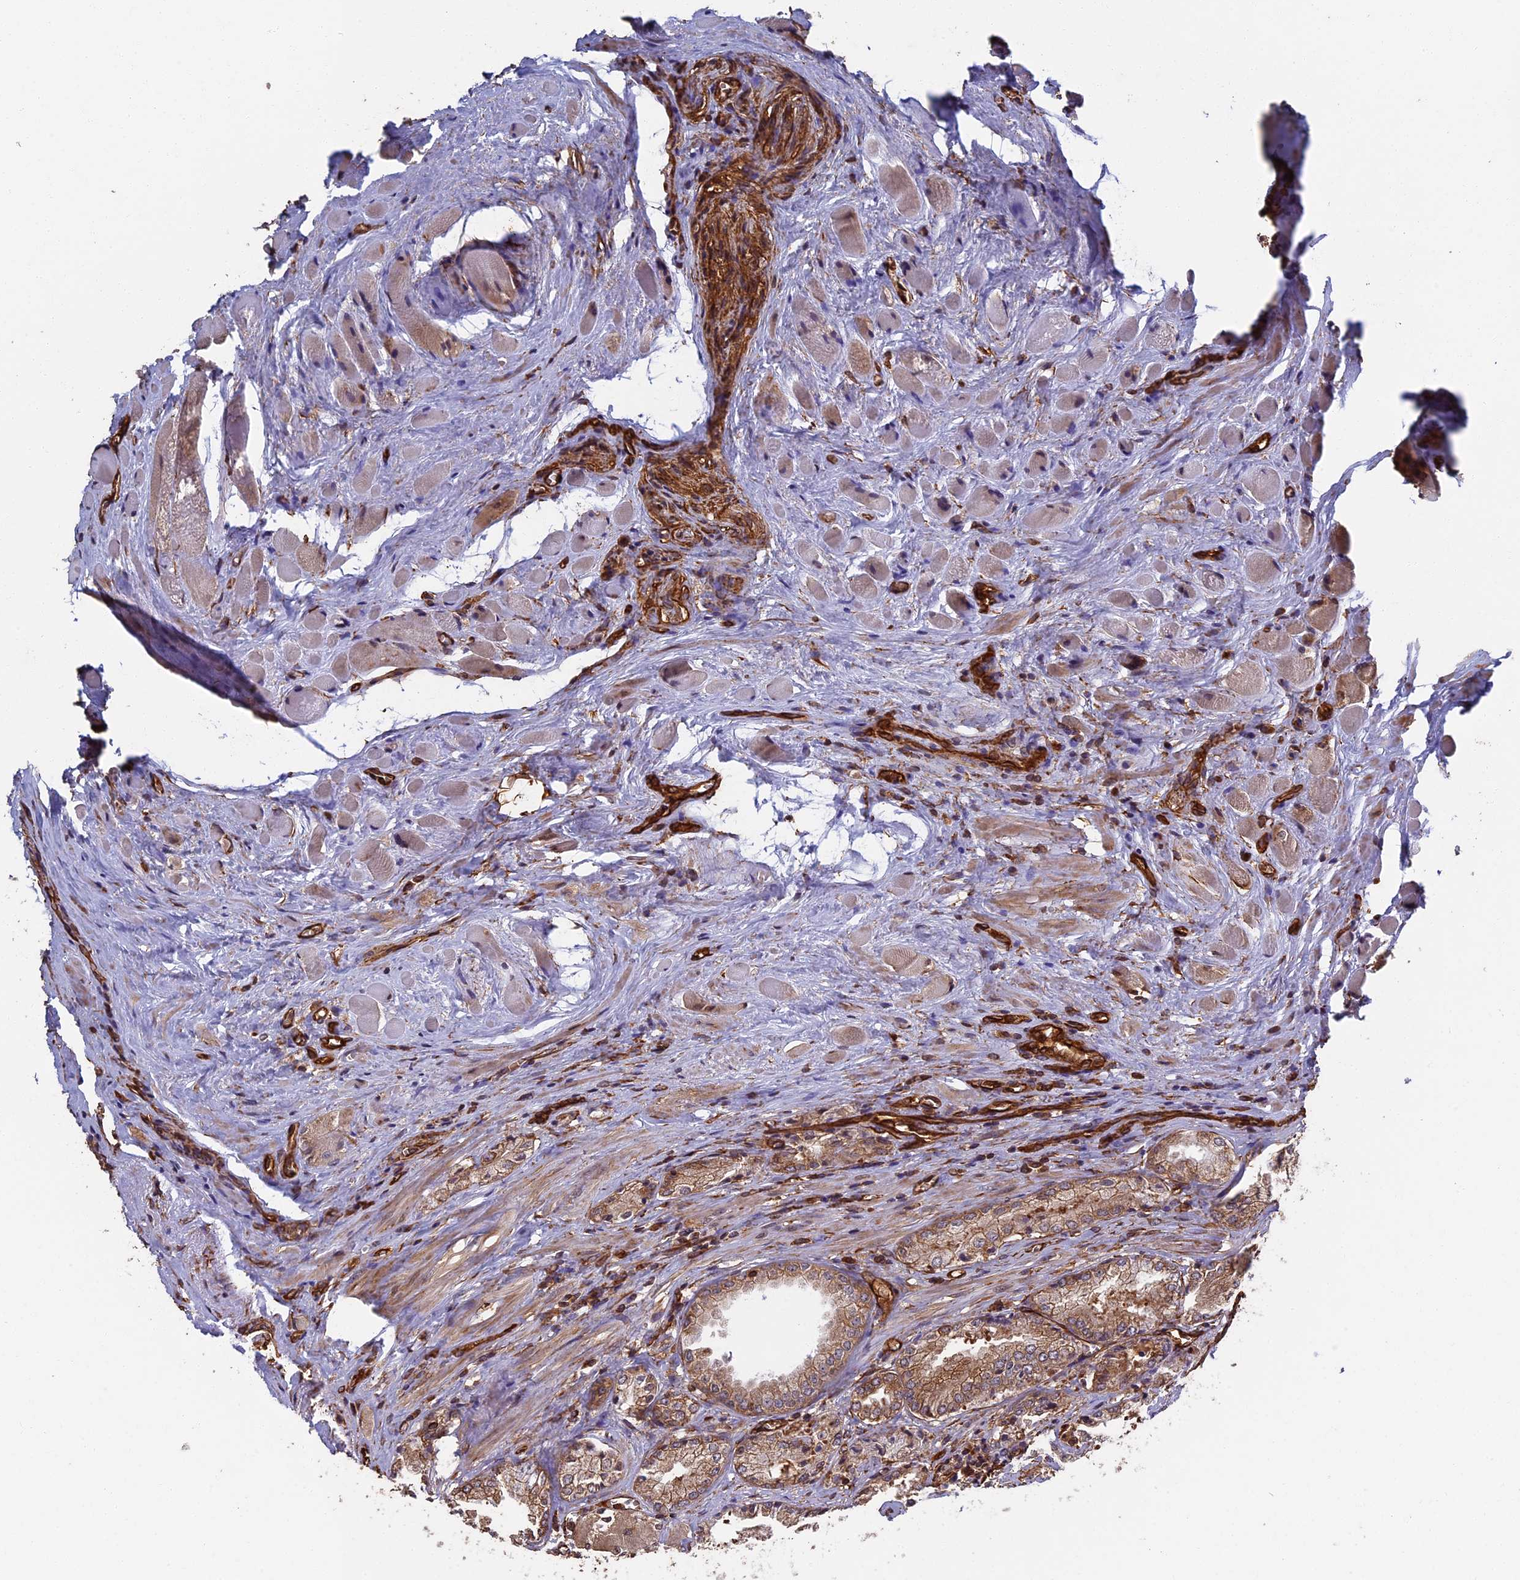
{"staining": {"intensity": "moderate", "quantity": ">75%", "location": "cytoplasmic/membranous"}, "tissue": "prostate cancer", "cell_type": "Tumor cells", "image_type": "cancer", "snomed": [{"axis": "morphology", "description": "Adenocarcinoma, Low grade"}, {"axis": "topography", "description": "Prostate"}], "caption": "IHC photomicrograph of human prostate low-grade adenocarcinoma stained for a protein (brown), which demonstrates medium levels of moderate cytoplasmic/membranous expression in approximately >75% of tumor cells.", "gene": "CCDC124", "patient": {"sex": "male", "age": 60}}